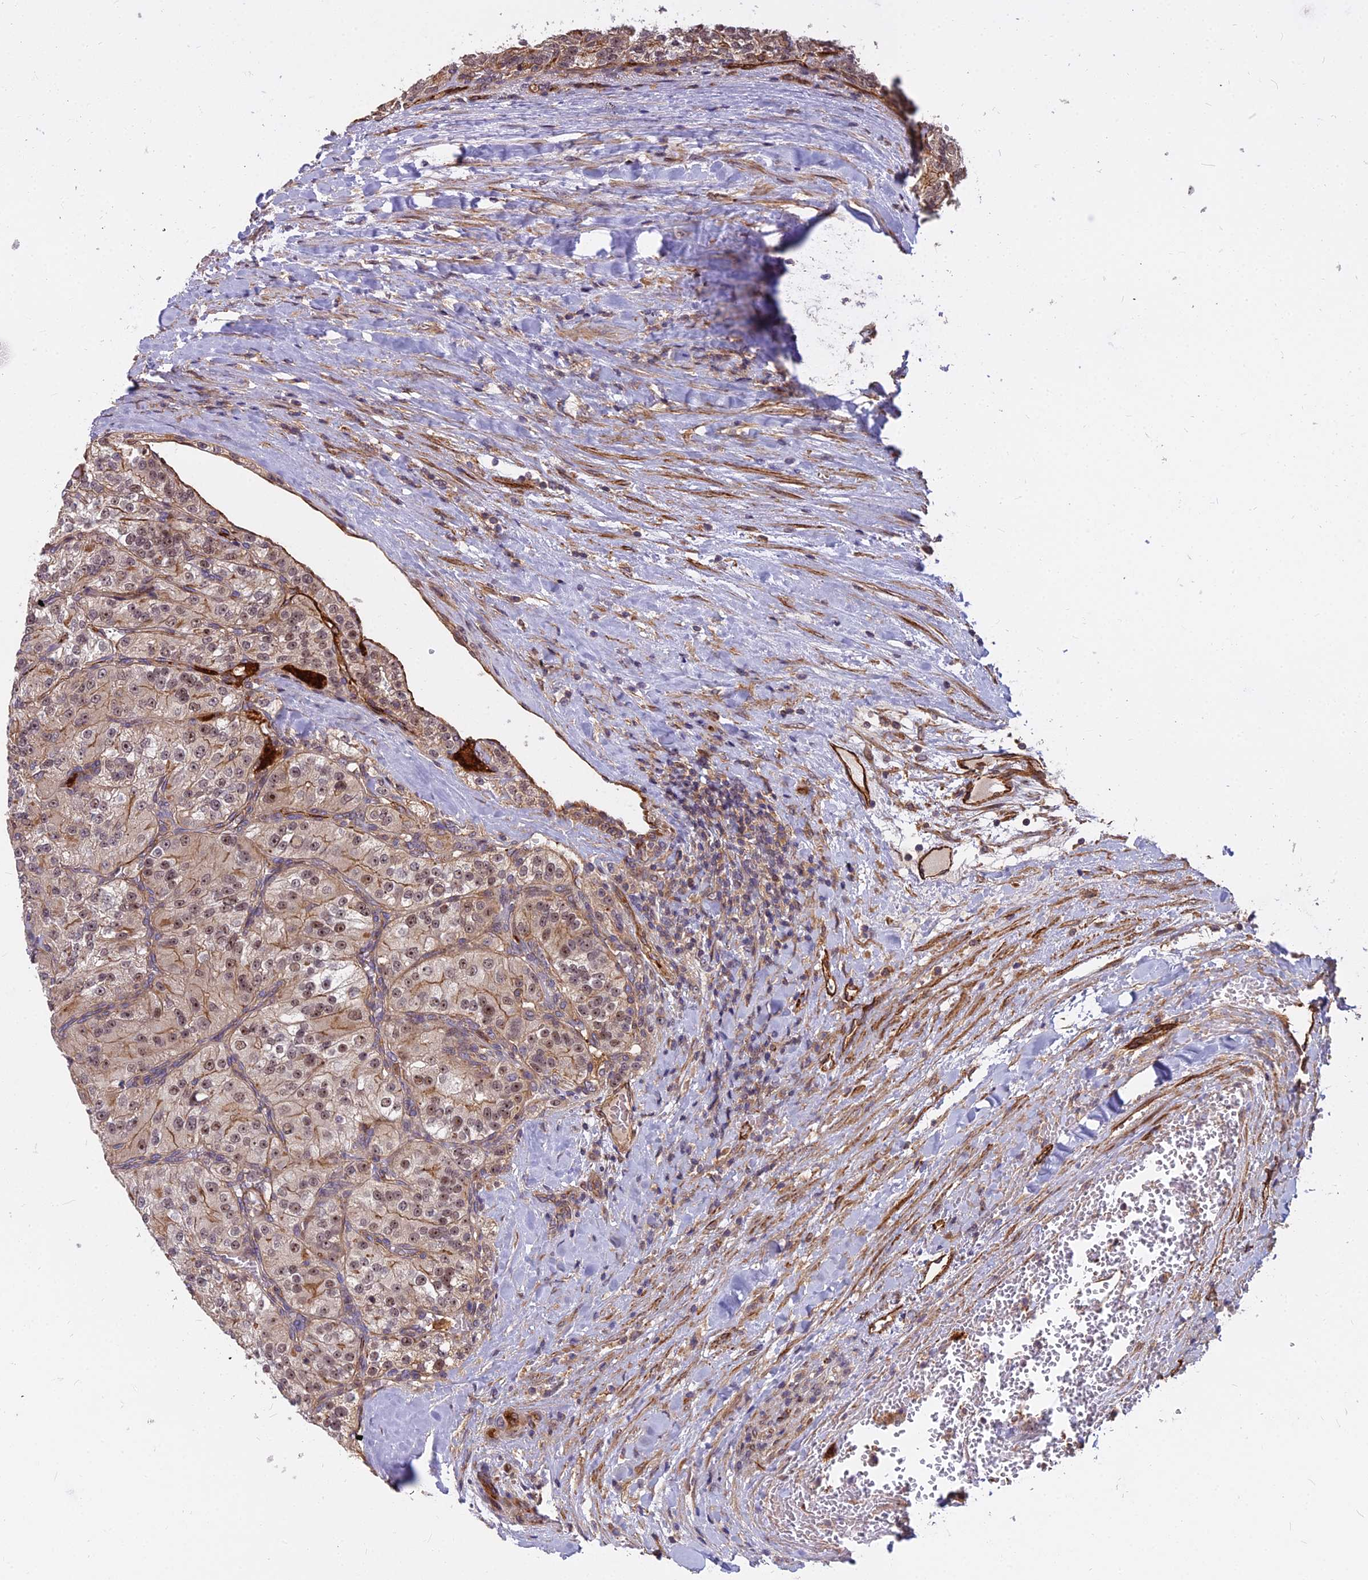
{"staining": {"intensity": "weak", "quantity": ">75%", "location": "cytoplasmic/membranous,nuclear"}, "tissue": "renal cancer", "cell_type": "Tumor cells", "image_type": "cancer", "snomed": [{"axis": "morphology", "description": "Adenocarcinoma, NOS"}, {"axis": "topography", "description": "Kidney"}], "caption": "There is low levels of weak cytoplasmic/membranous and nuclear expression in tumor cells of renal cancer (adenocarcinoma), as demonstrated by immunohistochemical staining (brown color).", "gene": "TCEA3", "patient": {"sex": "female", "age": 63}}